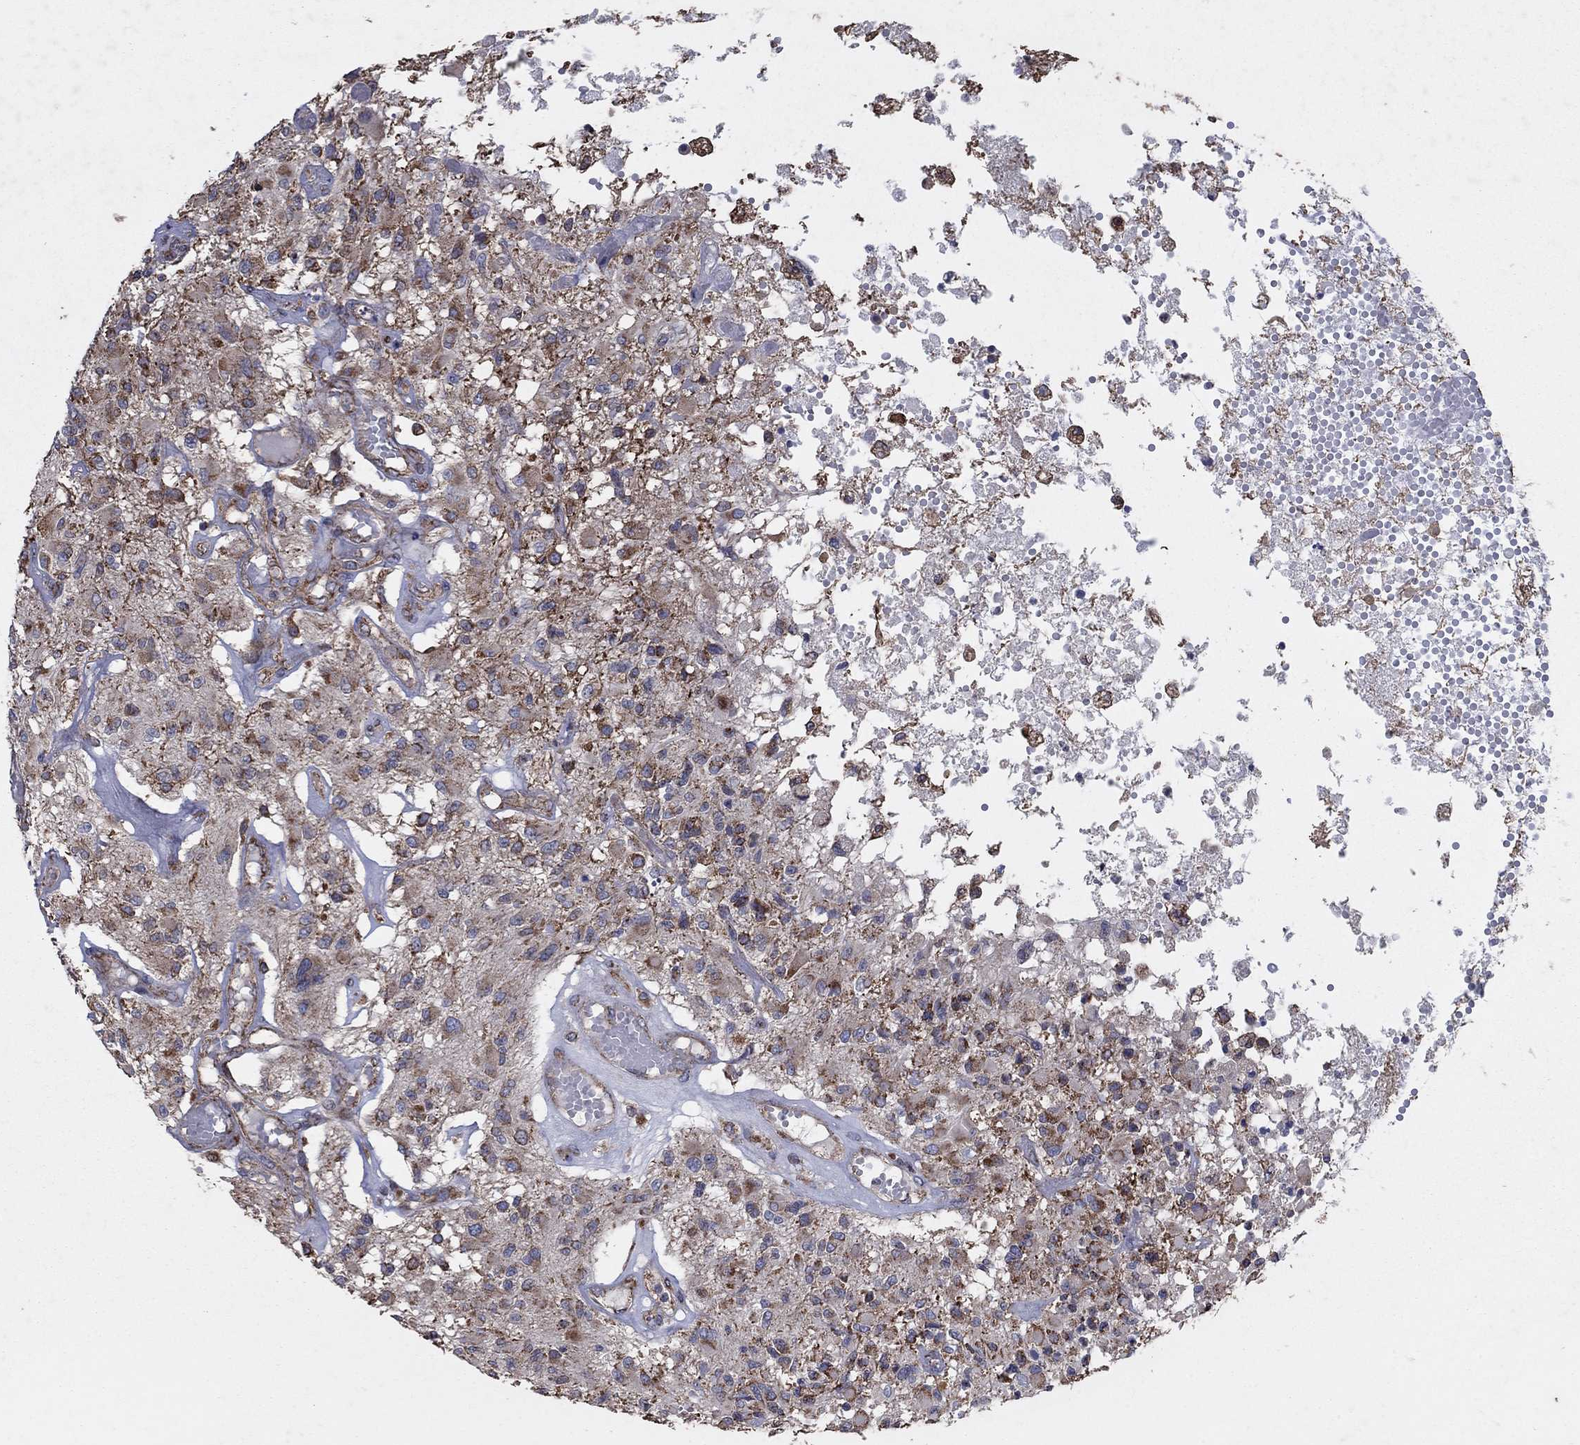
{"staining": {"intensity": "strong", "quantity": "<25%", "location": "cytoplasmic/membranous"}, "tissue": "glioma", "cell_type": "Tumor cells", "image_type": "cancer", "snomed": [{"axis": "morphology", "description": "Glioma, malignant, High grade"}, {"axis": "topography", "description": "Brain"}], "caption": "Human glioma stained with a brown dye displays strong cytoplasmic/membranous positive staining in approximately <25% of tumor cells.", "gene": "NCEH1", "patient": {"sex": "female", "age": 63}}